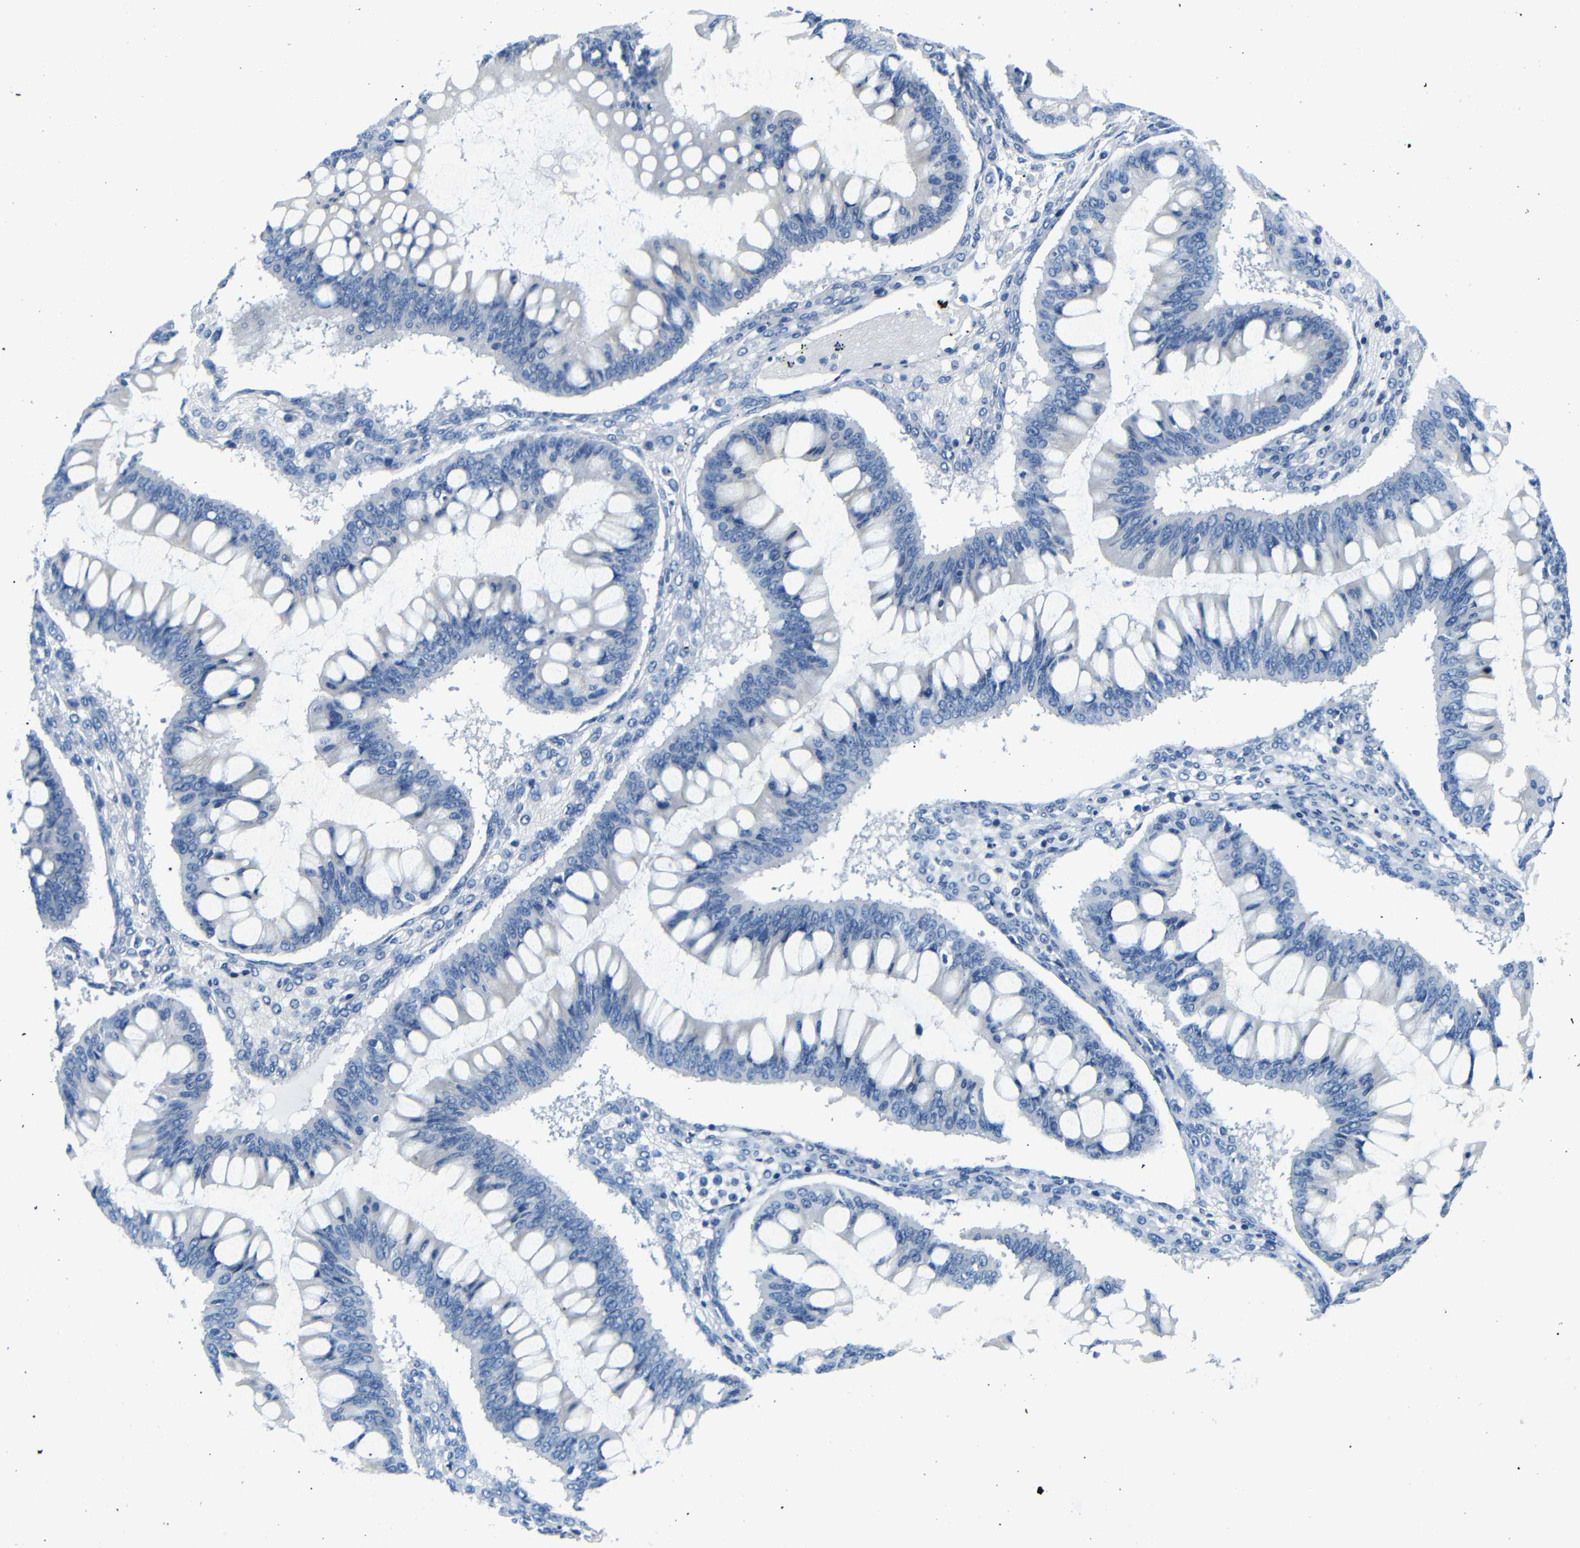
{"staining": {"intensity": "negative", "quantity": "none", "location": "none"}, "tissue": "ovarian cancer", "cell_type": "Tumor cells", "image_type": "cancer", "snomed": [{"axis": "morphology", "description": "Cystadenocarcinoma, mucinous, NOS"}, {"axis": "topography", "description": "Ovary"}], "caption": "A micrograph of human ovarian cancer is negative for staining in tumor cells.", "gene": "DCP1A", "patient": {"sex": "female", "age": 73}}